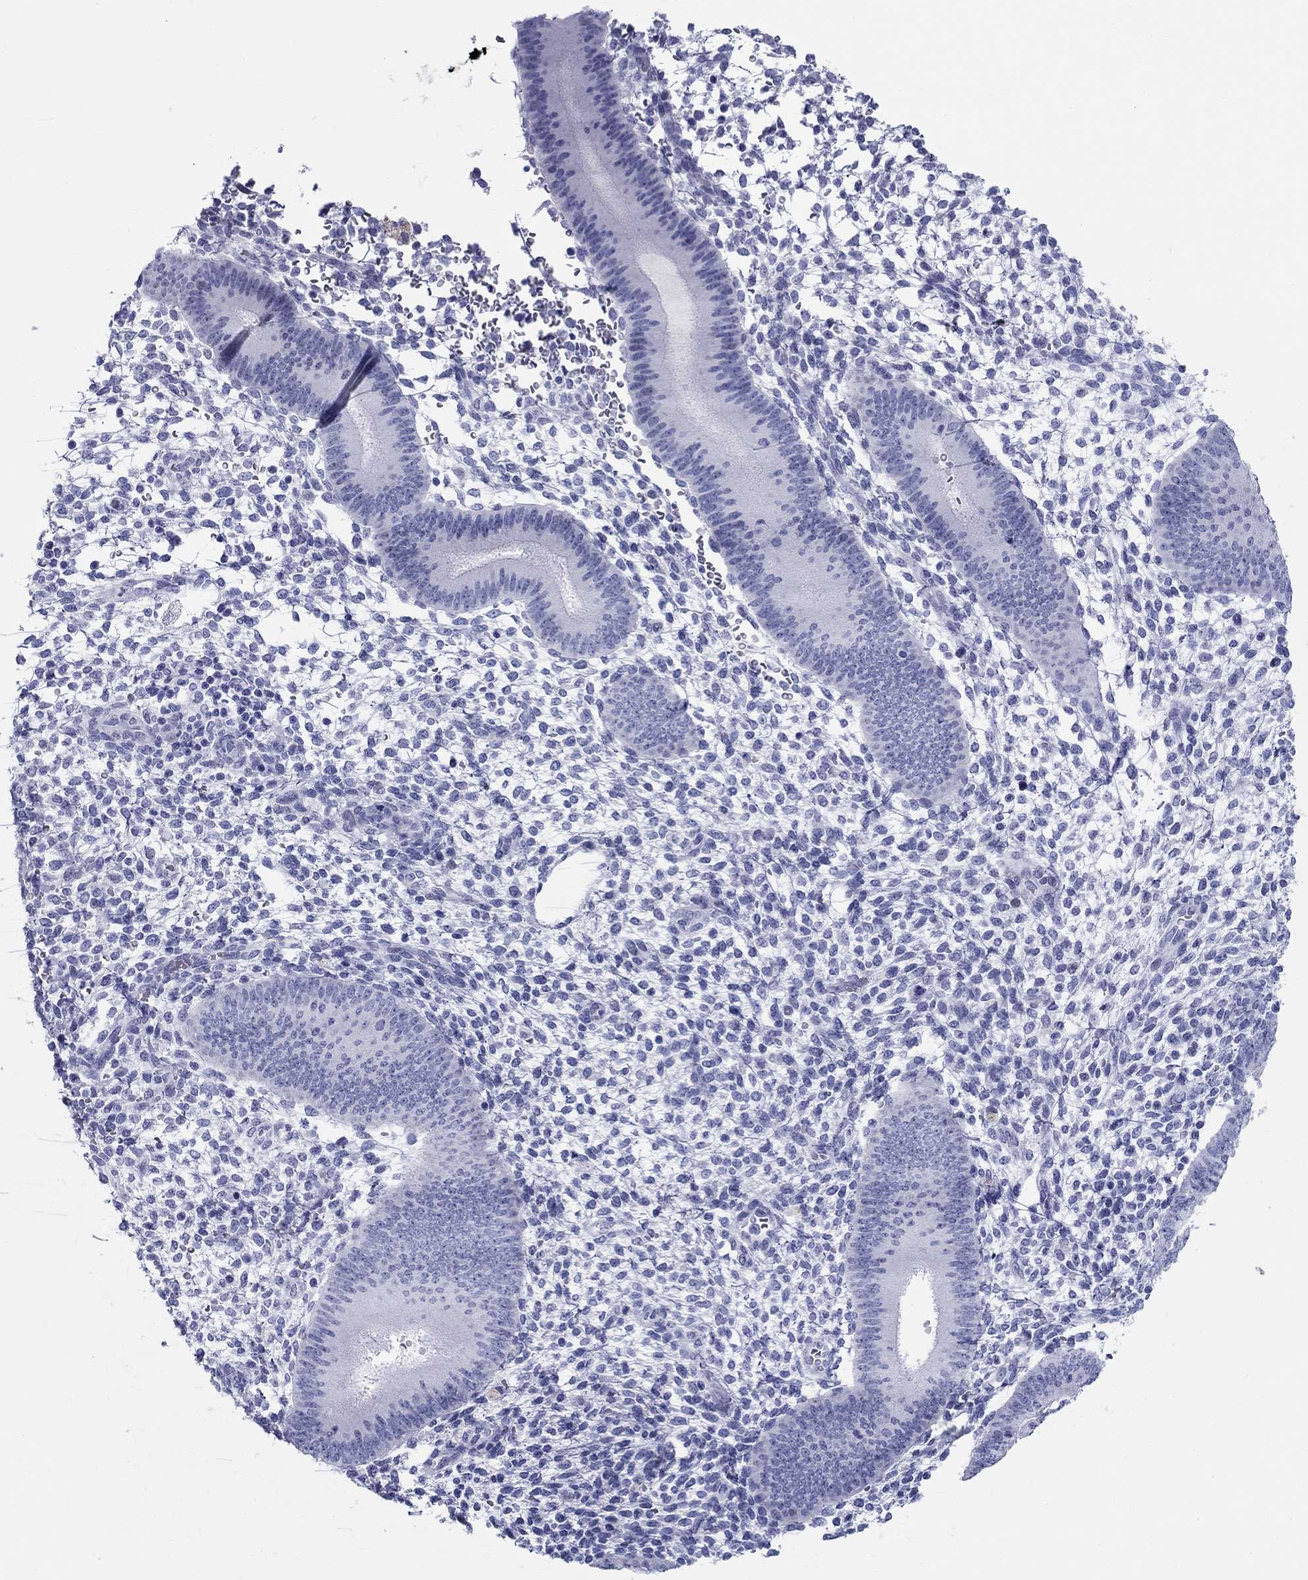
{"staining": {"intensity": "negative", "quantity": "none", "location": "none"}, "tissue": "endometrium", "cell_type": "Cells in endometrial stroma", "image_type": "normal", "snomed": [{"axis": "morphology", "description": "Normal tissue, NOS"}, {"axis": "topography", "description": "Endometrium"}], "caption": "Immunohistochemistry histopathology image of unremarkable endometrium: endometrium stained with DAB (3,3'-diaminobenzidine) demonstrates no significant protein positivity in cells in endometrial stroma.", "gene": "LAMP5", "patient": {"sex": "female", "age": 39}}